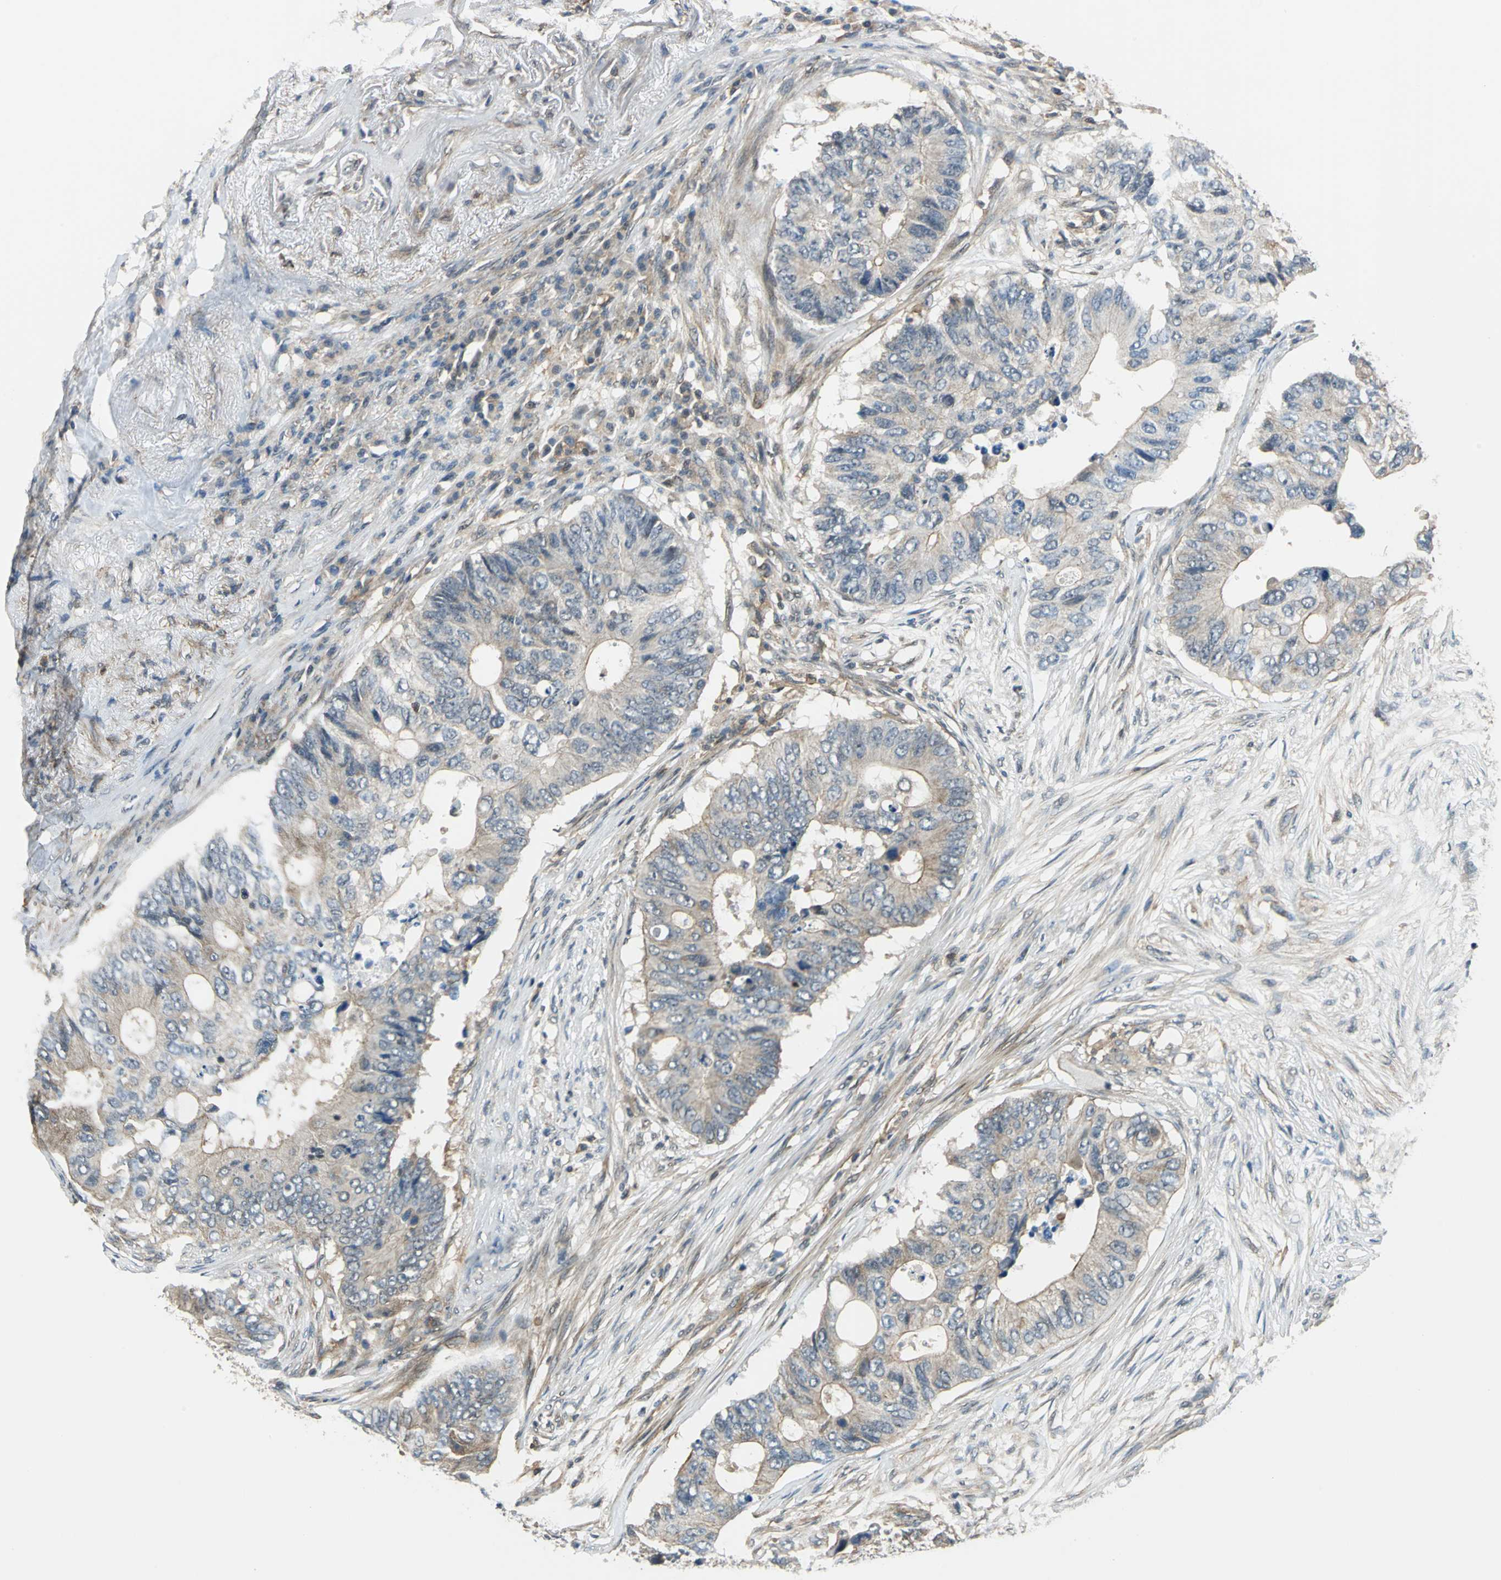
{"staining": {"intensity": "weak", "quantity": "25%-75%", "location": "cytoplasmic/membranous"}, "tissue": "colorectal cancer", "cell_type": "Tumor cells", "image_type": "cancer", "snomed": [{"axis": "morphology", "description": "Adenocarcinoma, NOS"}, {"axis": "topography", "description": "Colon"}], "caption": "Immunohistochemistry (DAB) staining of adenocarcinoma (colorectal) reveals weak cytoplasmic/membranous protein staining in approximately 25%-75% of tumor cells.", "gene": "ARPC3", "patient": {"sex": "male", "age": 71}}